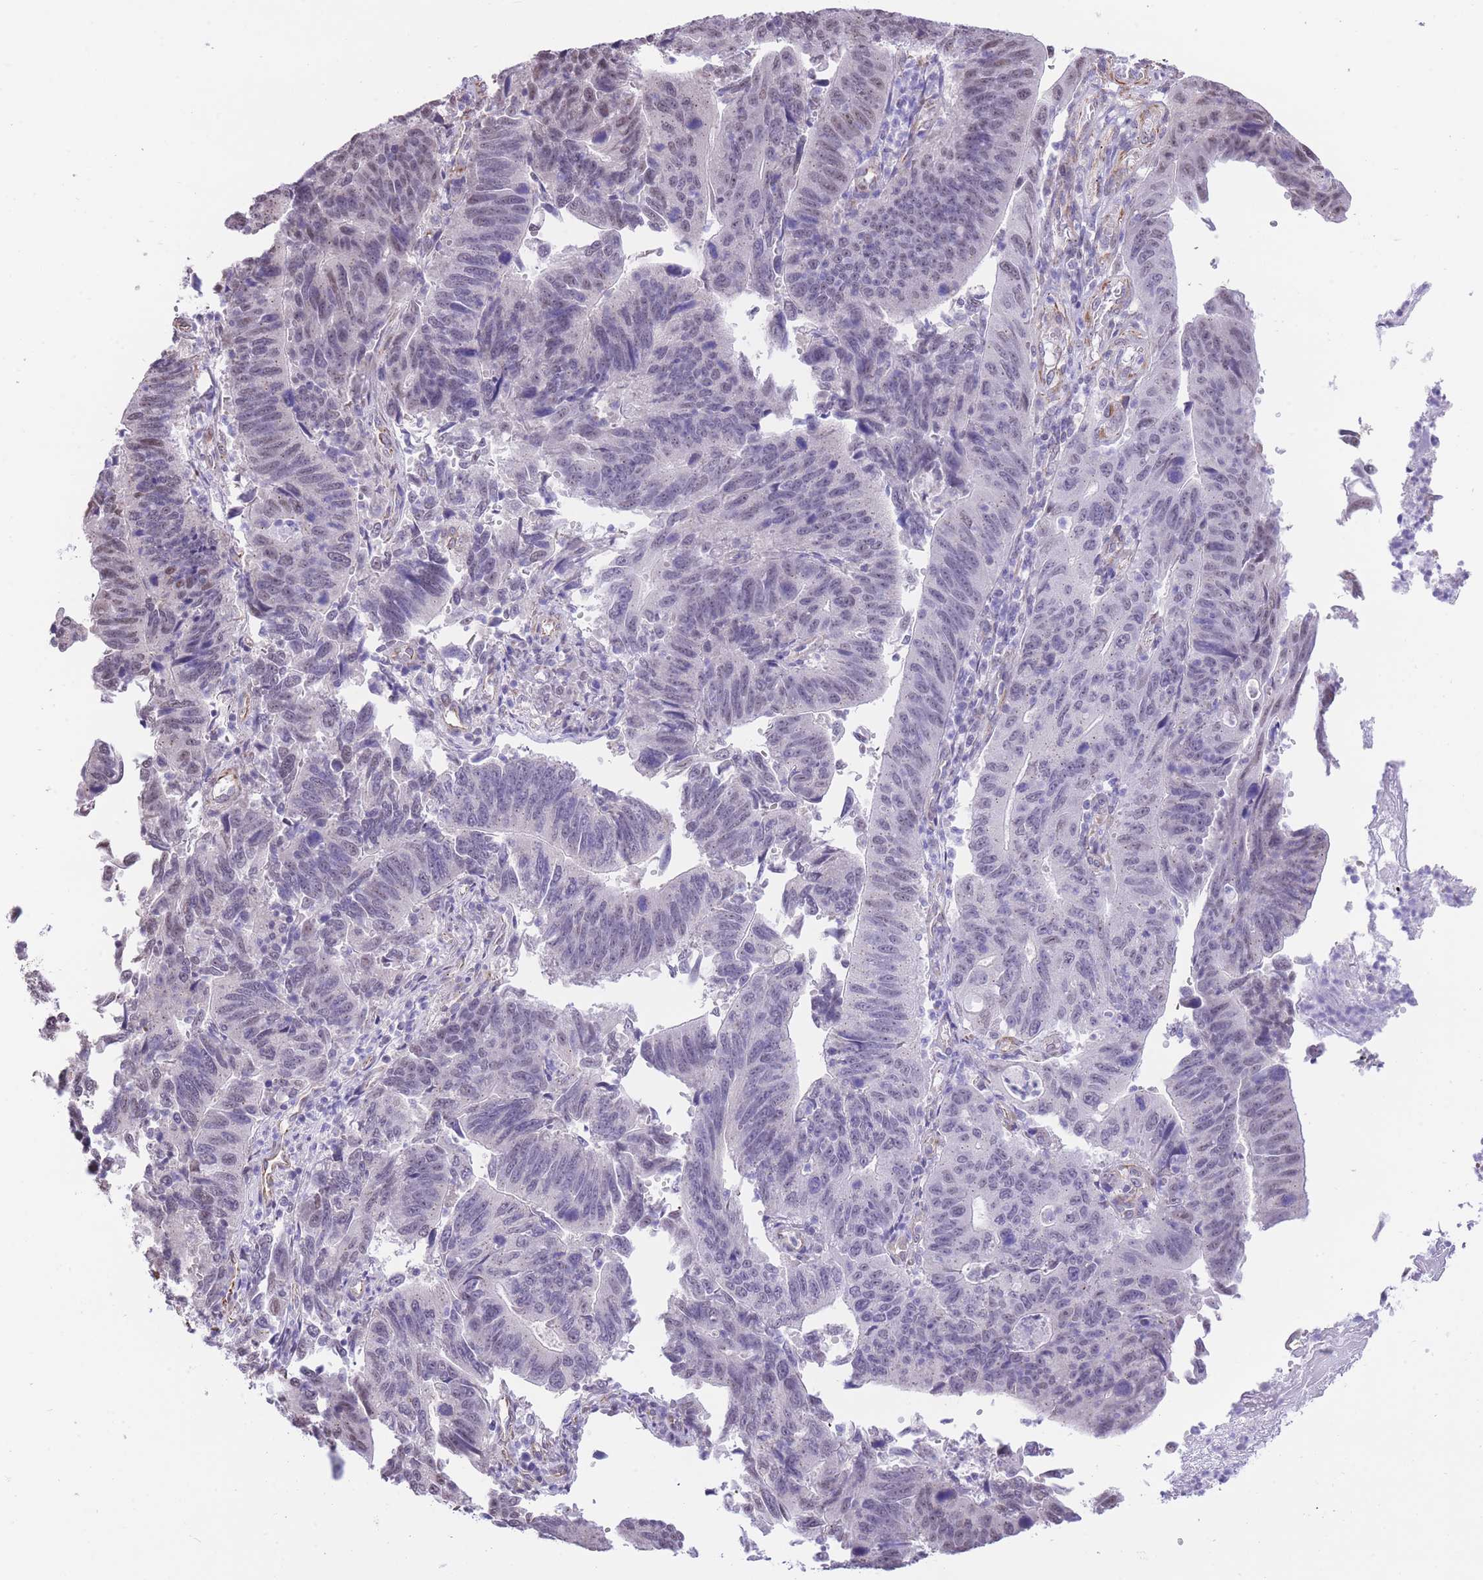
{"staining": {"intensity": "weak", "quantity": "<25%", "location": "nuclear"}, "tissue": "stomach cancer", "cell_type": "Tumor cells", "image_type": "cancer", "snomed": [{"axis": "morphology", "description": "Adenocarcinoma, NOS"}, {"axis": "topography", "description": "Stomach"}], "caption": "Tumor cells show no significant protein positivity in stomach cancer.", "gene": "PSG8", "patient": {"sex": "male", "age": 59}}